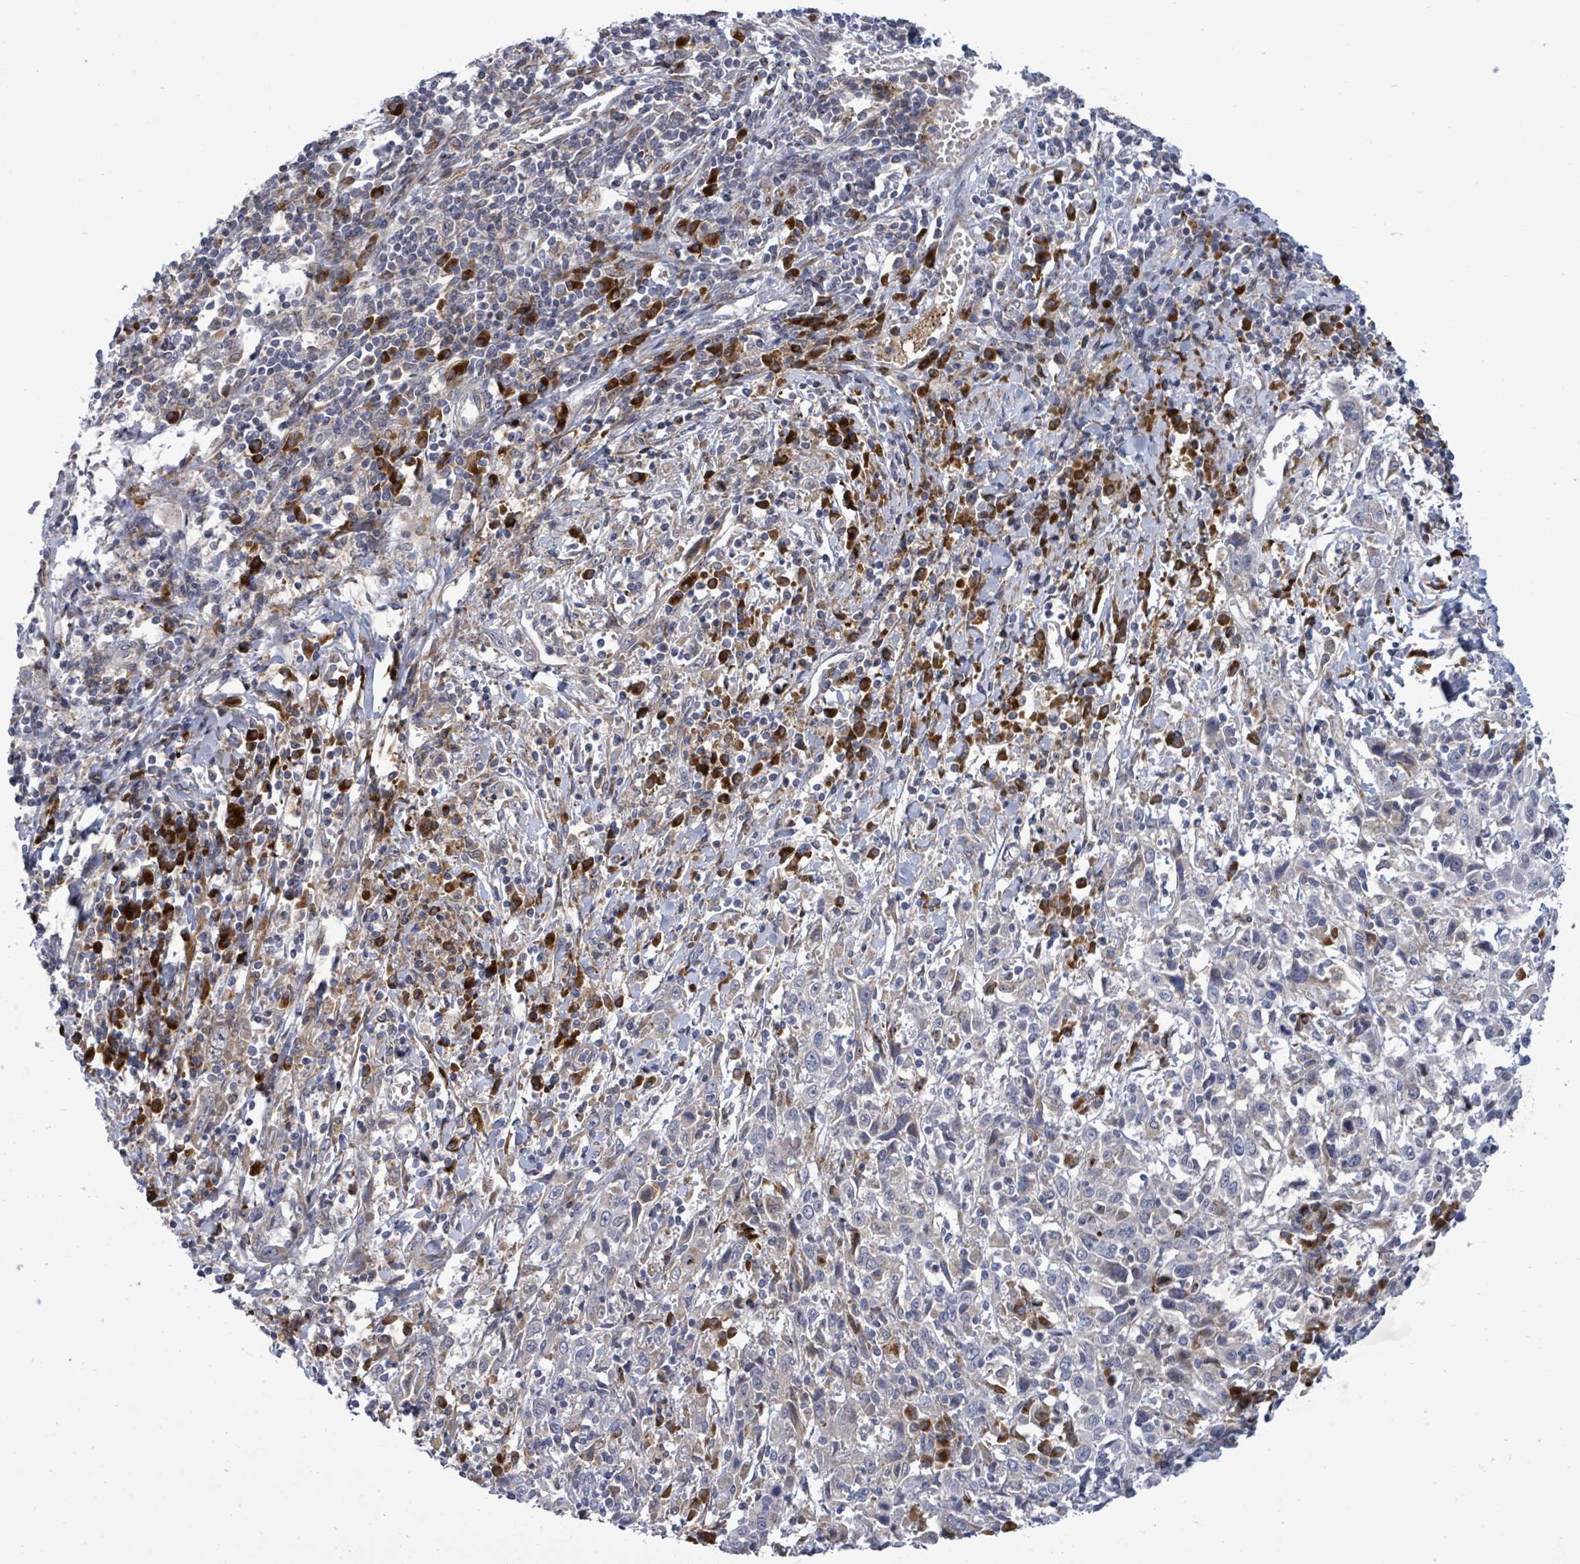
{"staining": {"intensity": "negative", "quantity": "none", "location": "none"}, "tissue": "cervical cancer", "cell_type": "Tumor cells", "image_type": "cancer", "snomed": [{"axis": "morphology", "description": "Squamous cell carcinoma, NOS"}, {"axis": "topography", "description": "Cervix"}], "caption": "Immunohistochemistry (IHC) micrograph of human cervical squamous cell carcinoma stained for a protein (brown), which displays no staining in tumor cells.", "gene": "SAR1A", "patient": {"sex": "female", "age": 46}}